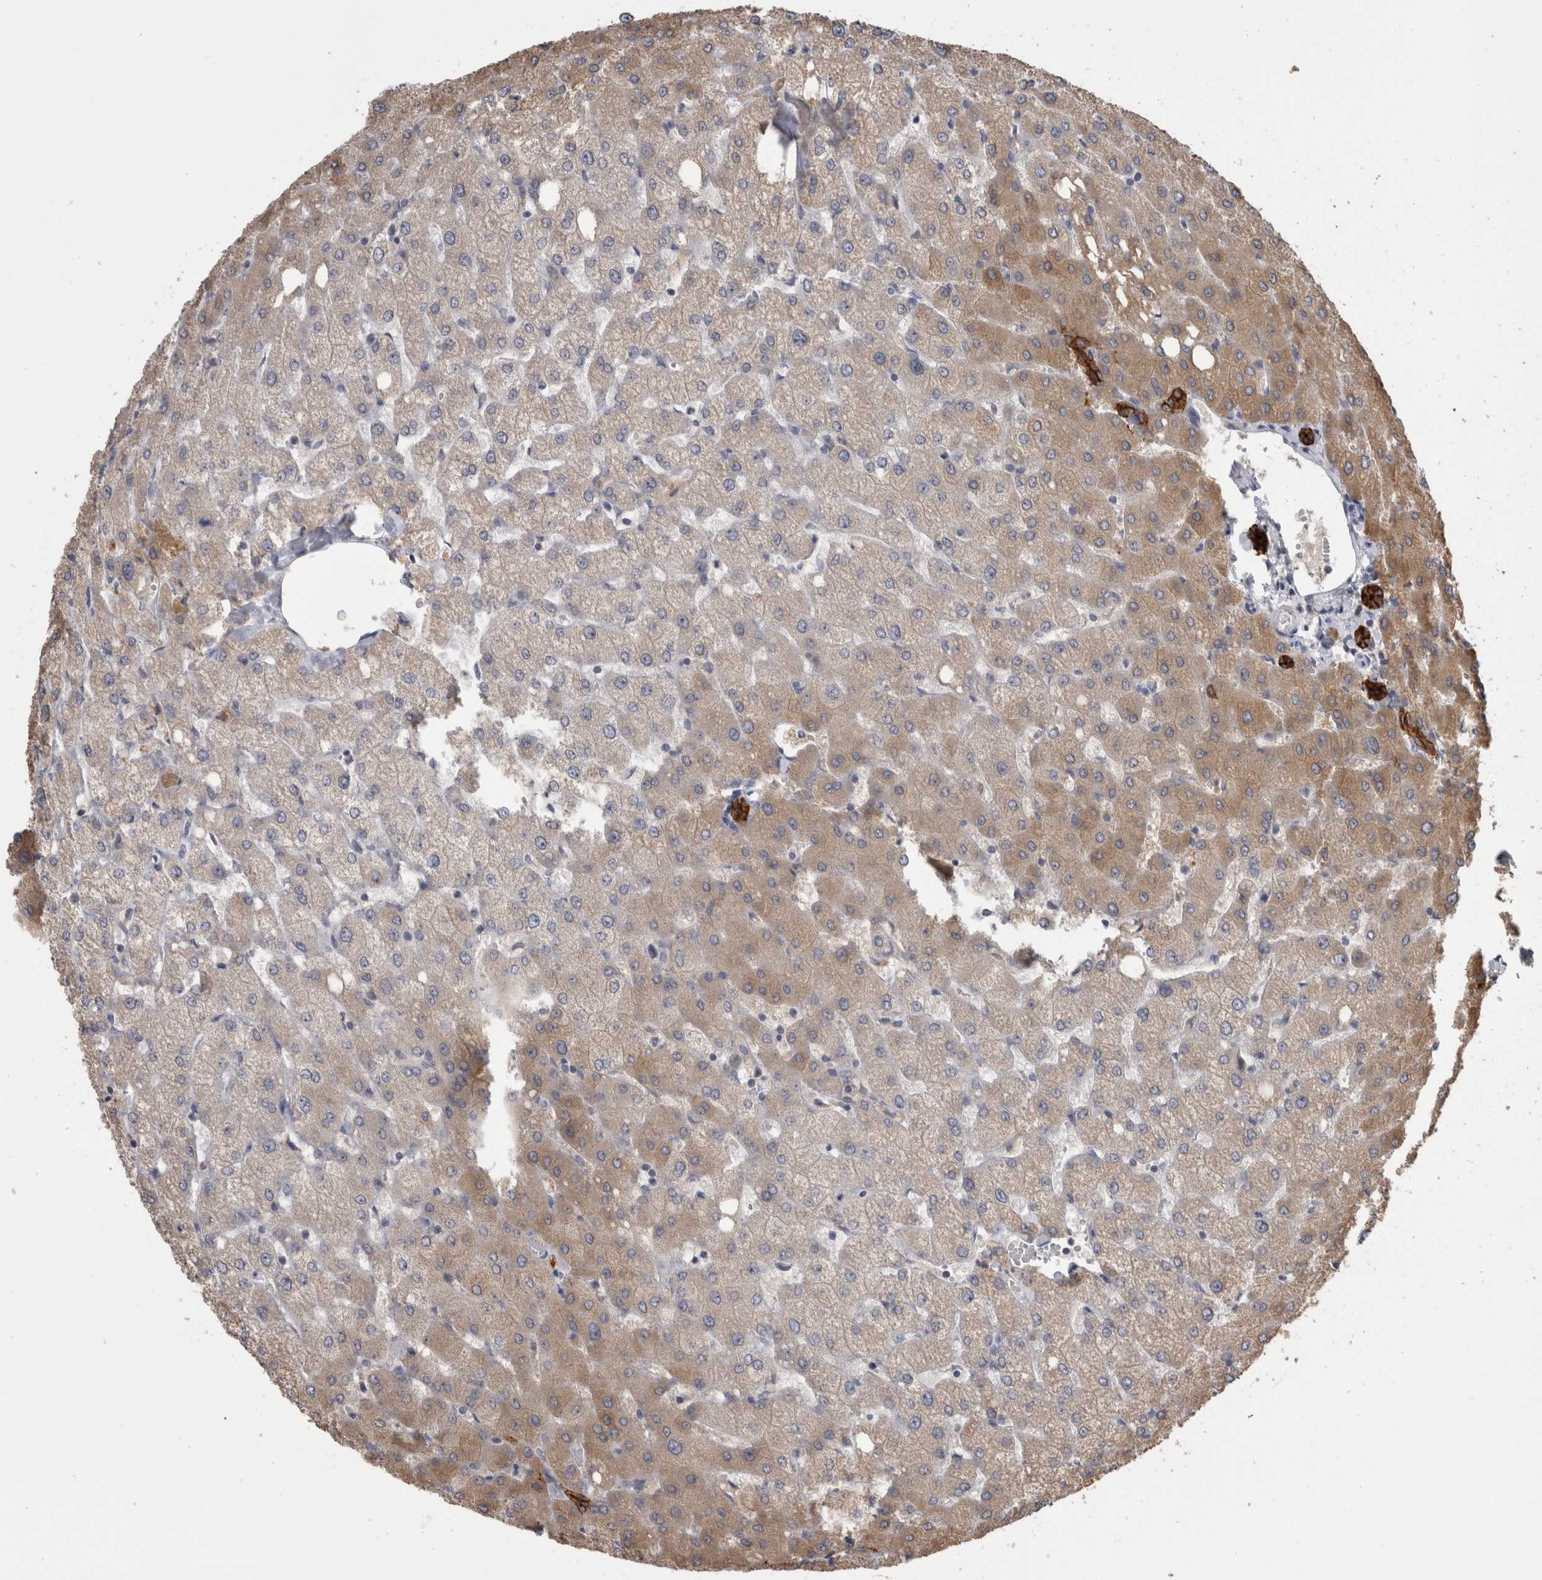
{"staining": {"intensity": "strong", "quantity": ">75%", "location": "cytoplasmic/membranous"}, "tissue": "liver", "cell_type": "Cholangiocytes", "image_type": "normal", "snomed": [{"axis": "morphology", "description": "Normal tissue, NOS"}, {"axis": "topography", "description": "Liver"}], "caption": "This image shows immunohistochemistry staining of unremarkable liver, with high strong cytoplasmic/membranous staining in about >75% of cholangiocytes.", "gene": "ANXA13", "patient": {"sex": "female", "age": 54}}